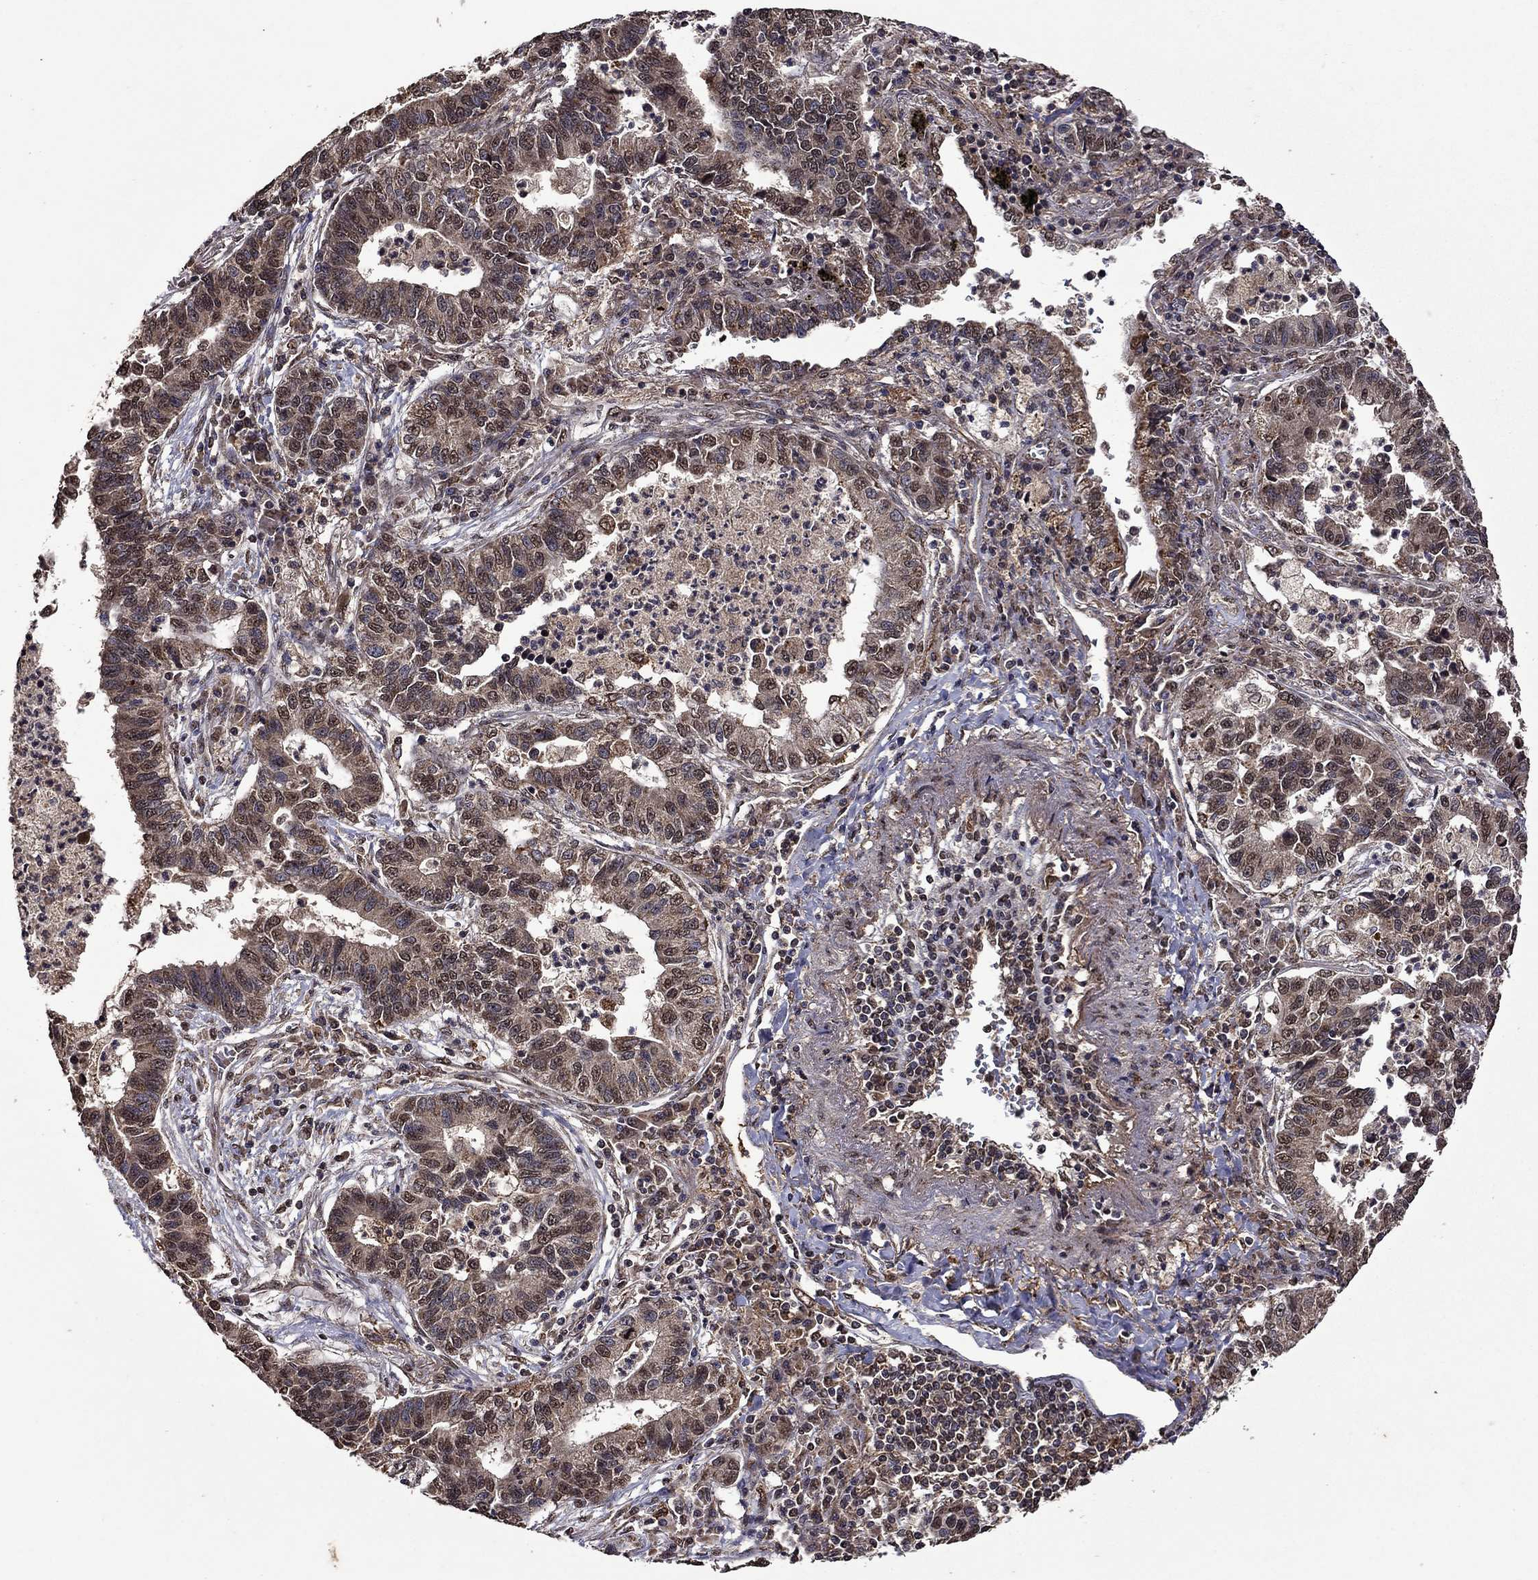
{"staining": {"intensity": "moderate", "quantity": ">75%", "location": "cytoplasmic/membranous,nuclear"}, "tissue": "lung cancer", "cell_type": "Tumor cells", "image_type": "cancer", "snomed": [{"axis": "morphology", "description": "Adenocarcinoma, NOS"}, {"axis": "topography", "description": "Lung"}], "caption": "A histopathology image showing moderate cytoplasmic/membranous and nuclear expression in about >75% of tumor cells in adenocarcinoma (lung), as visualized by brown immunohistochemical staining.", "gene": "ITM2B", "patient": {"sex": "female", "age": 57}}